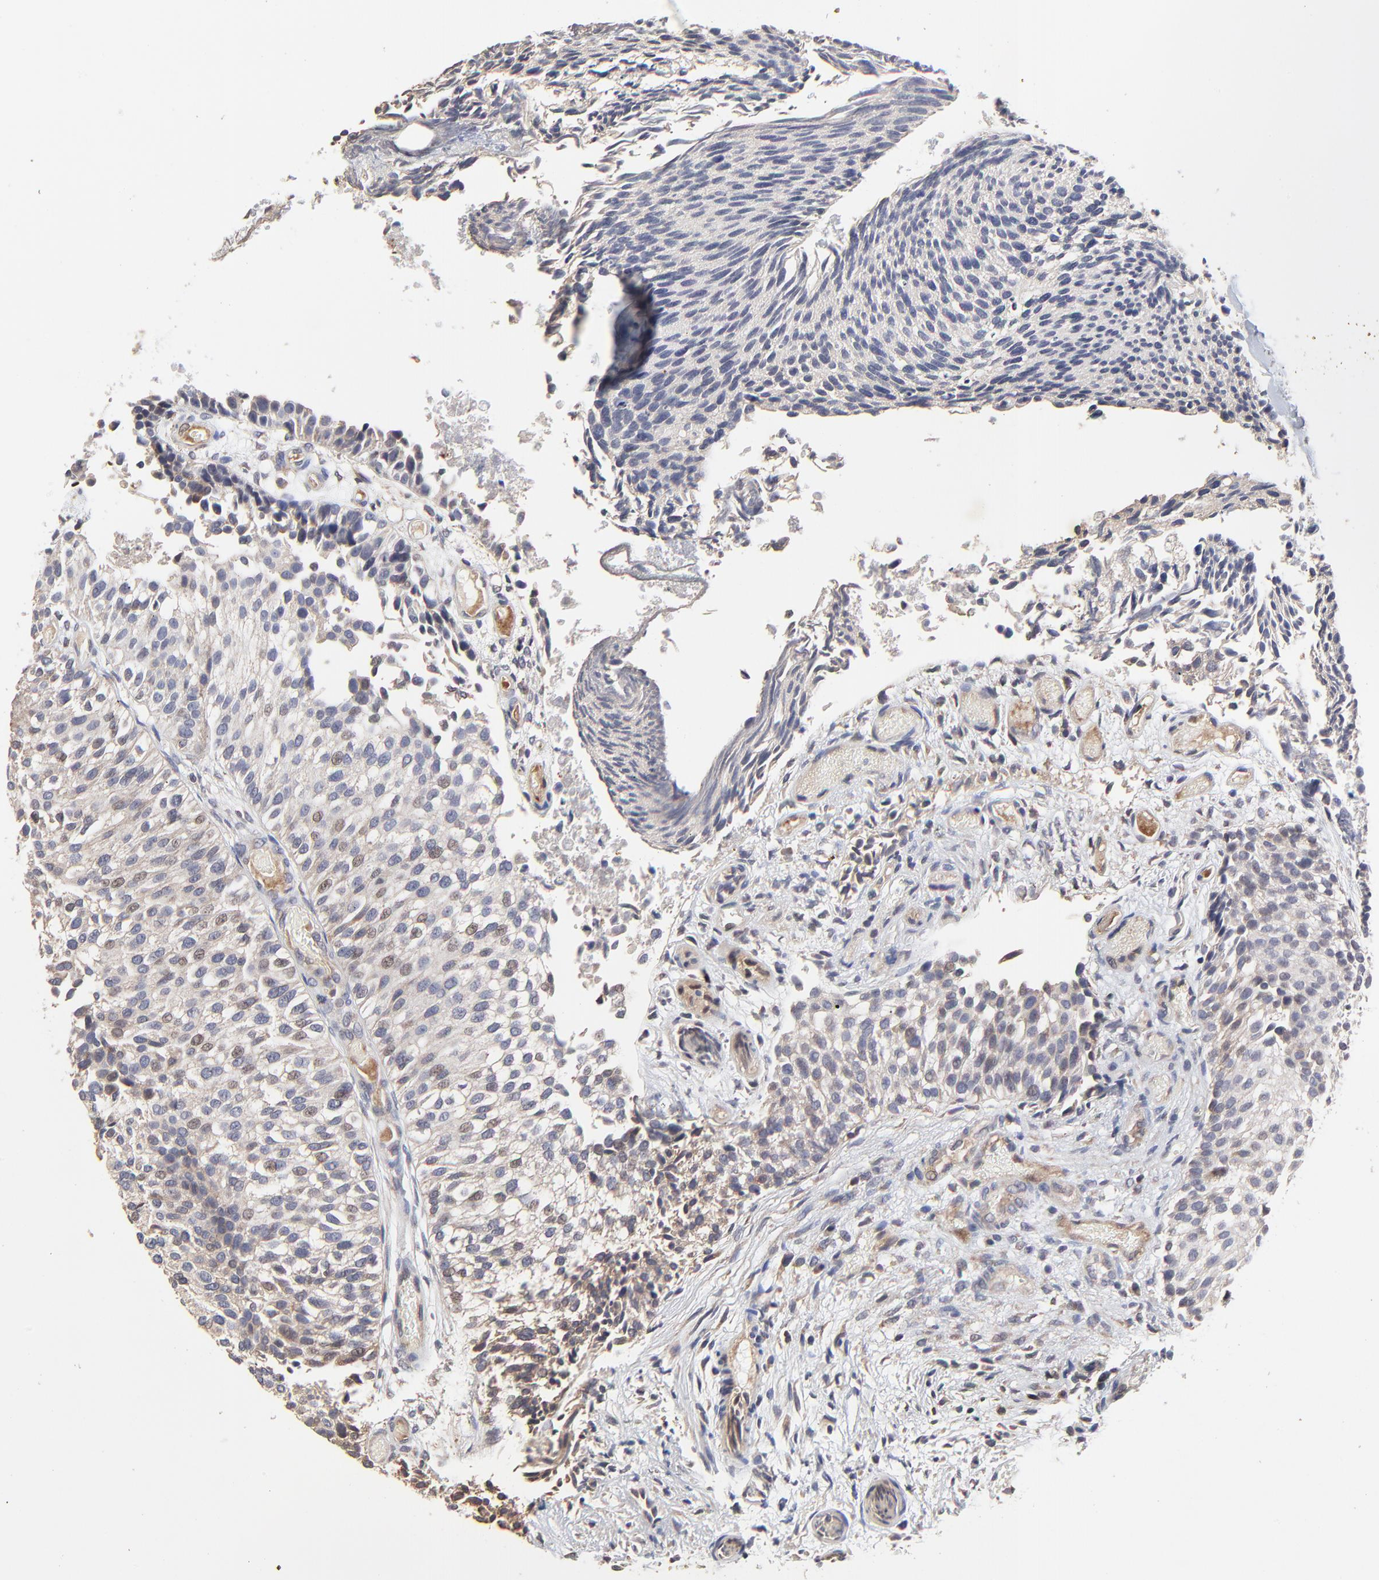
{"staining": {"intensity": "weak", "quantity": "<25%", "location": "nuclear"}, "tissue": "urothelial cancer", "cell_type": "Tumor cells", "image_type": "cancer", "snomed": [{"axis": "morphology", "description": "Urothelial carcinoma, Low grade"}, {"axis": "topography", "description": "Urinary bladder"}], "caption": "Immunohistochemical staining of human urothelial cancer shows no significant expression in tumor cells. (DAB IHC, high magnification).", "gene": "ELP2", "patient": {"sex": "male", "age": 84}}